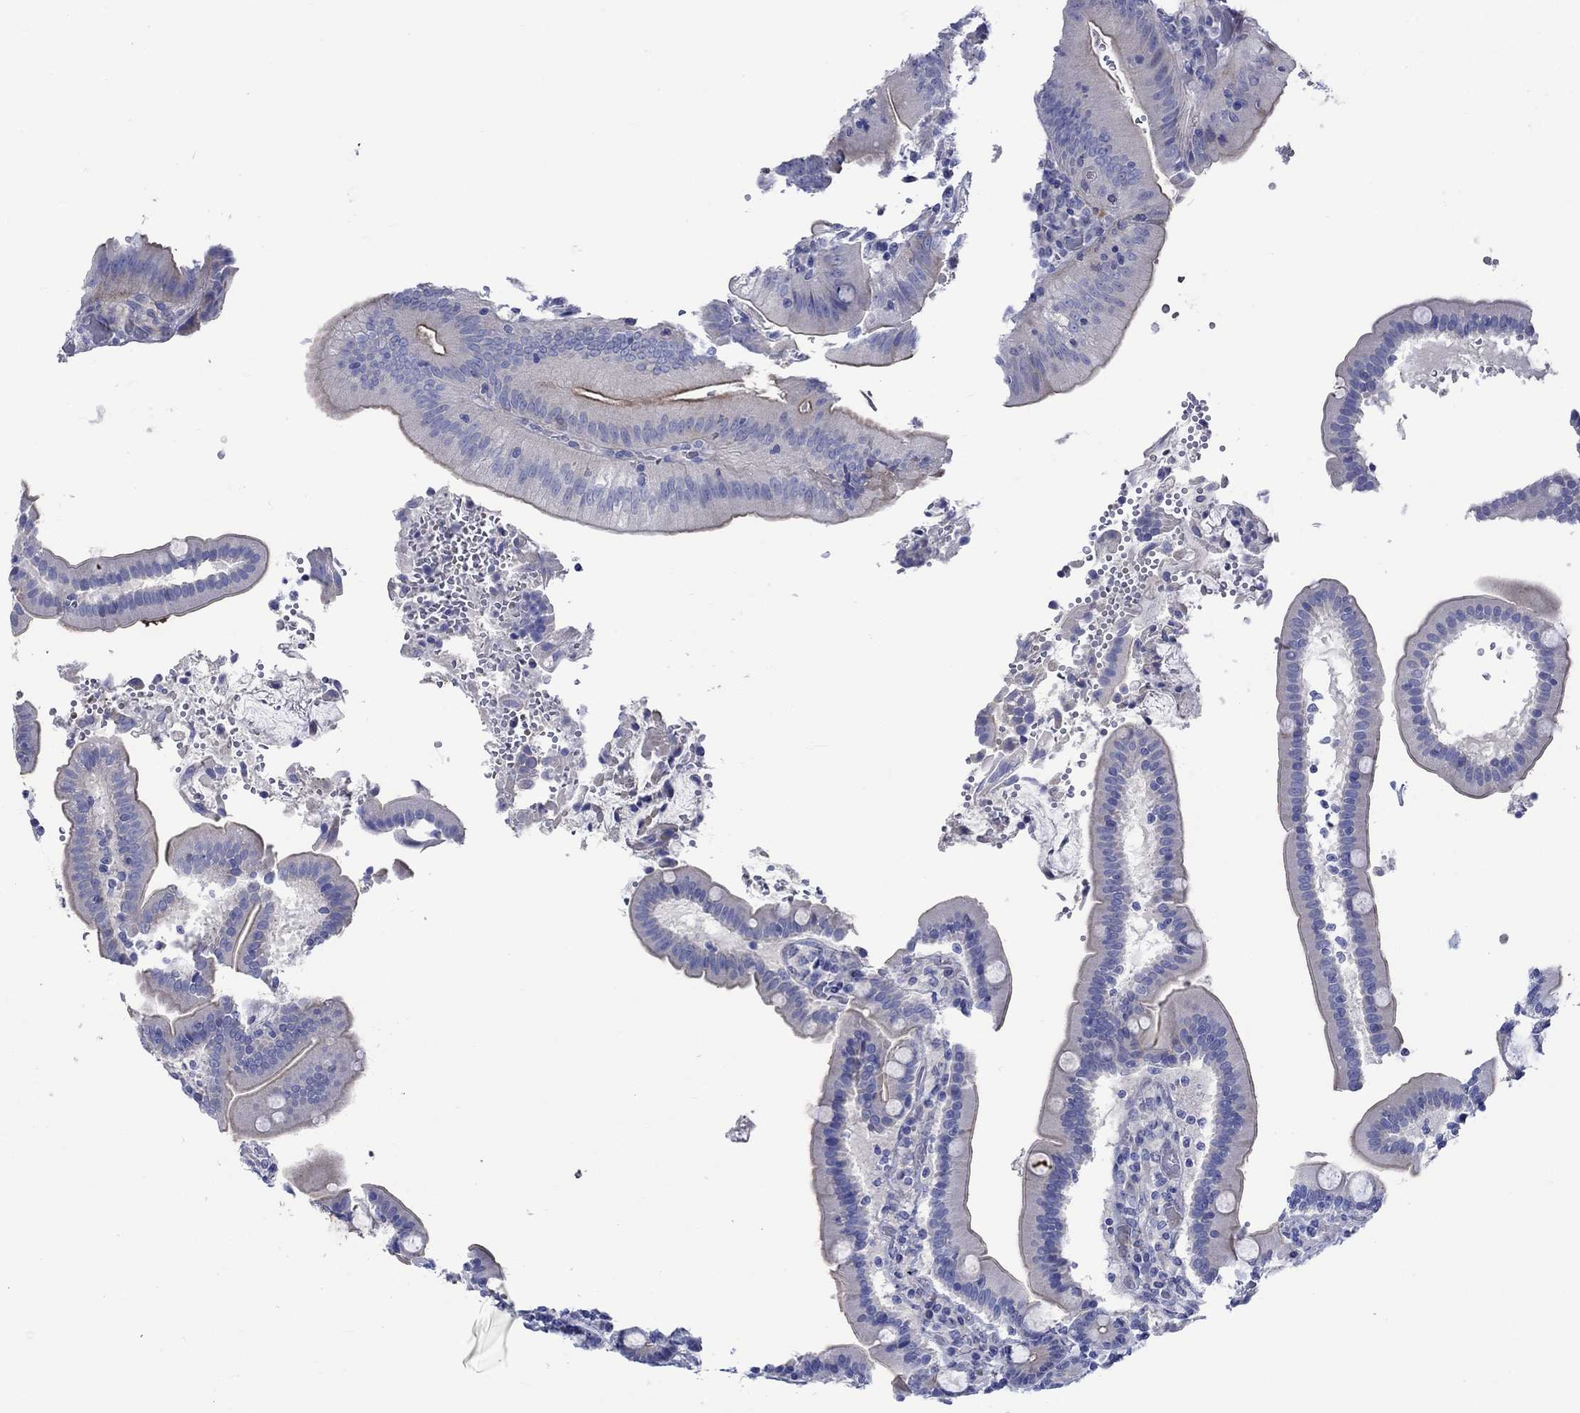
{"staining": {"intensity": "moderate", "quantity": "<25%", "location": "cytoplasmic/membranous"}, "tissue": "duodenum", "cell_type": "Glandular cells", "image_type": "normal", "snomed": [{"axis": "morphology", "description": "Normal tissue, NOS"}, {"axis": "topography", "description": "Duodenum"}], "caption": "Protein expression analysis of benign duodenum demonstrates moderate cytoplasmic/membranous staining in about <25% of glandular cells. (DAB (3,3'-diaminobenzidine) = brown stain, brightfield microscopy at high magnification).", "gene": "NRIP3", "patient": {"sex": "female", "age": 62}}